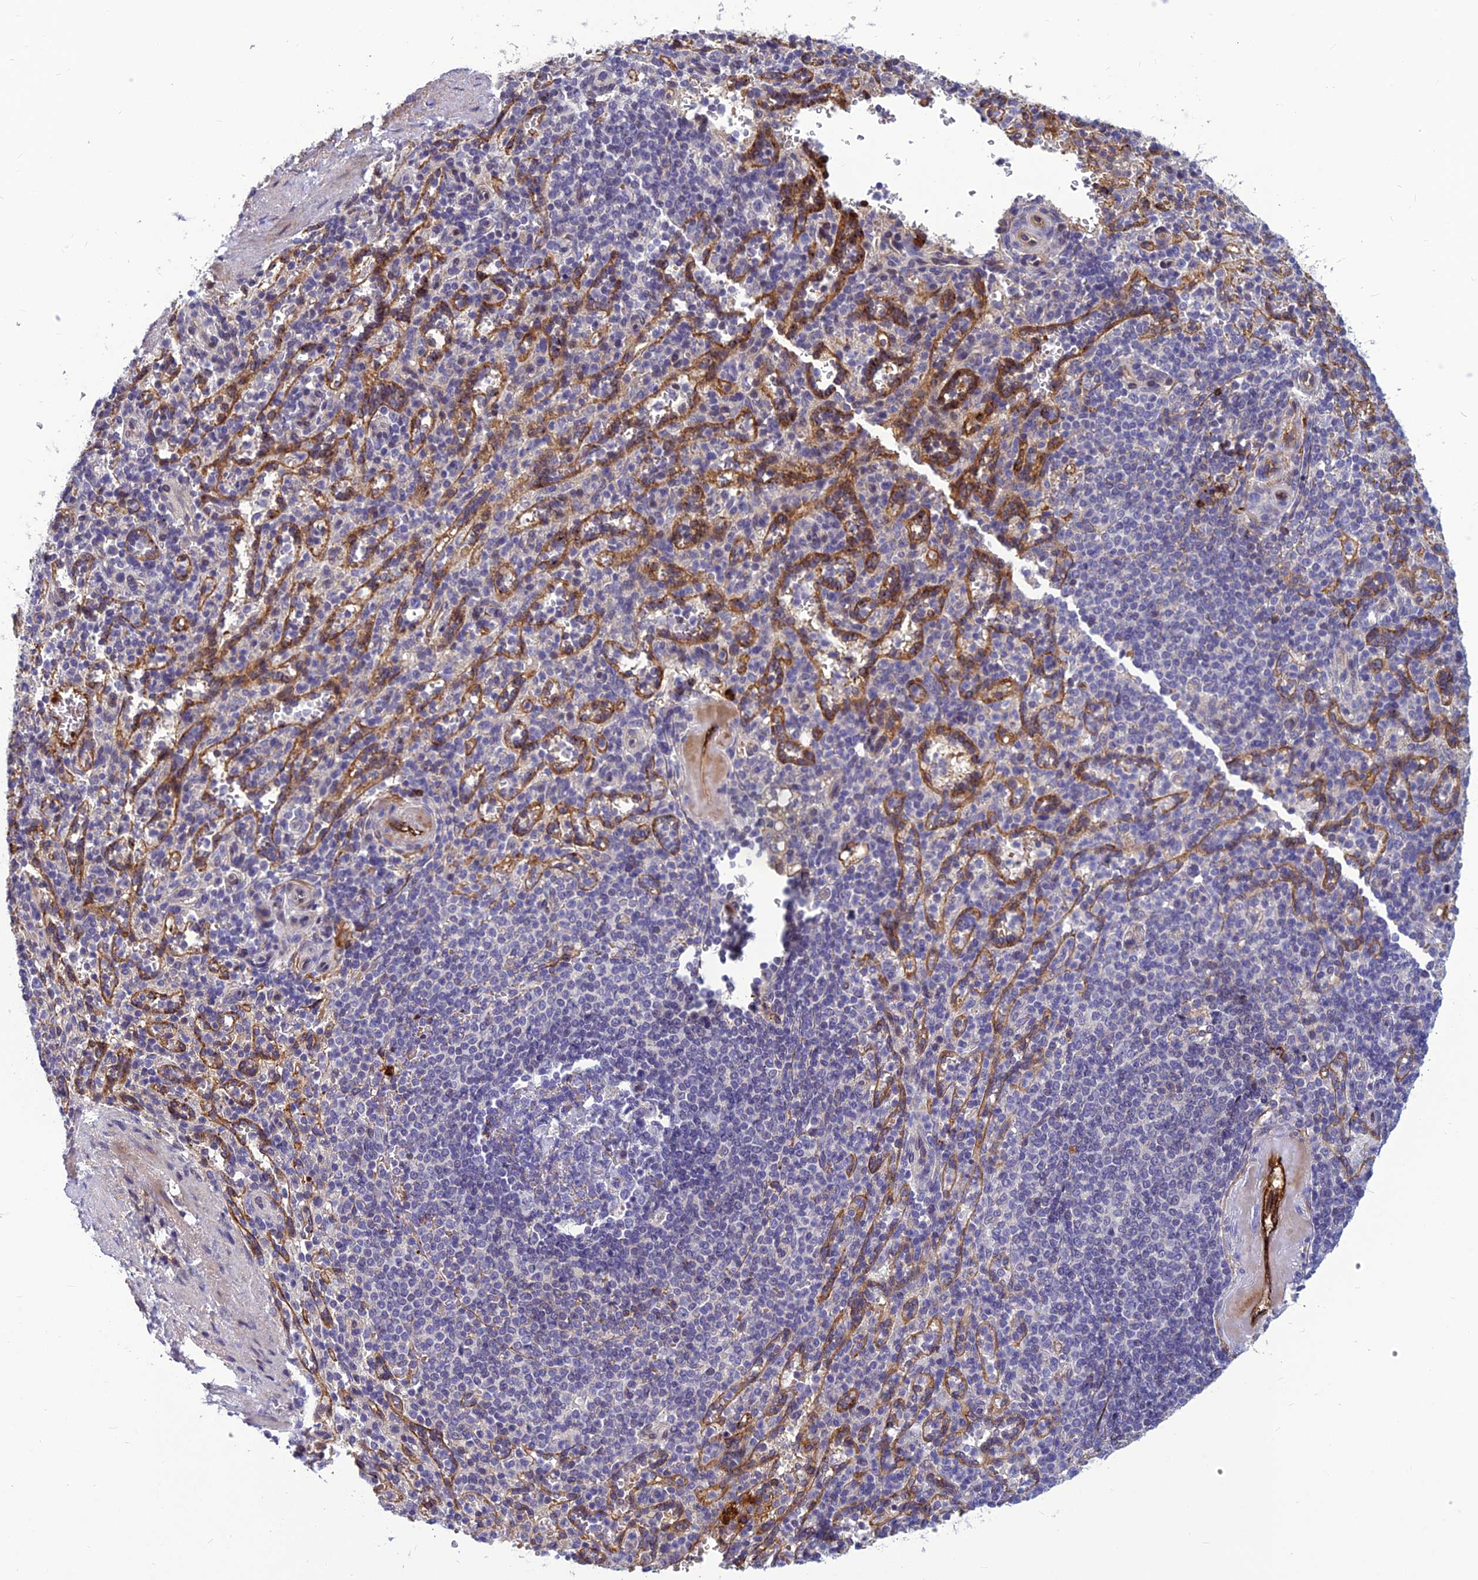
{"staining": {"intensity": "negative", "quantity": "none", "location": "none"}, "tissue": "spleen", "cell_type": "Cells in red pulp", "image_type": "normal", "snomed": [{"axis": "morphology", "description": "Normal tissue, NOS"}, {"axis": "topography", "description": "Spleen"}], "caption": "Protein analysis of normal spleen displays no significant expression in cells in red pulp.", "gene": "CLEC11A", "patient": {"sex": "female", "age": 74}}